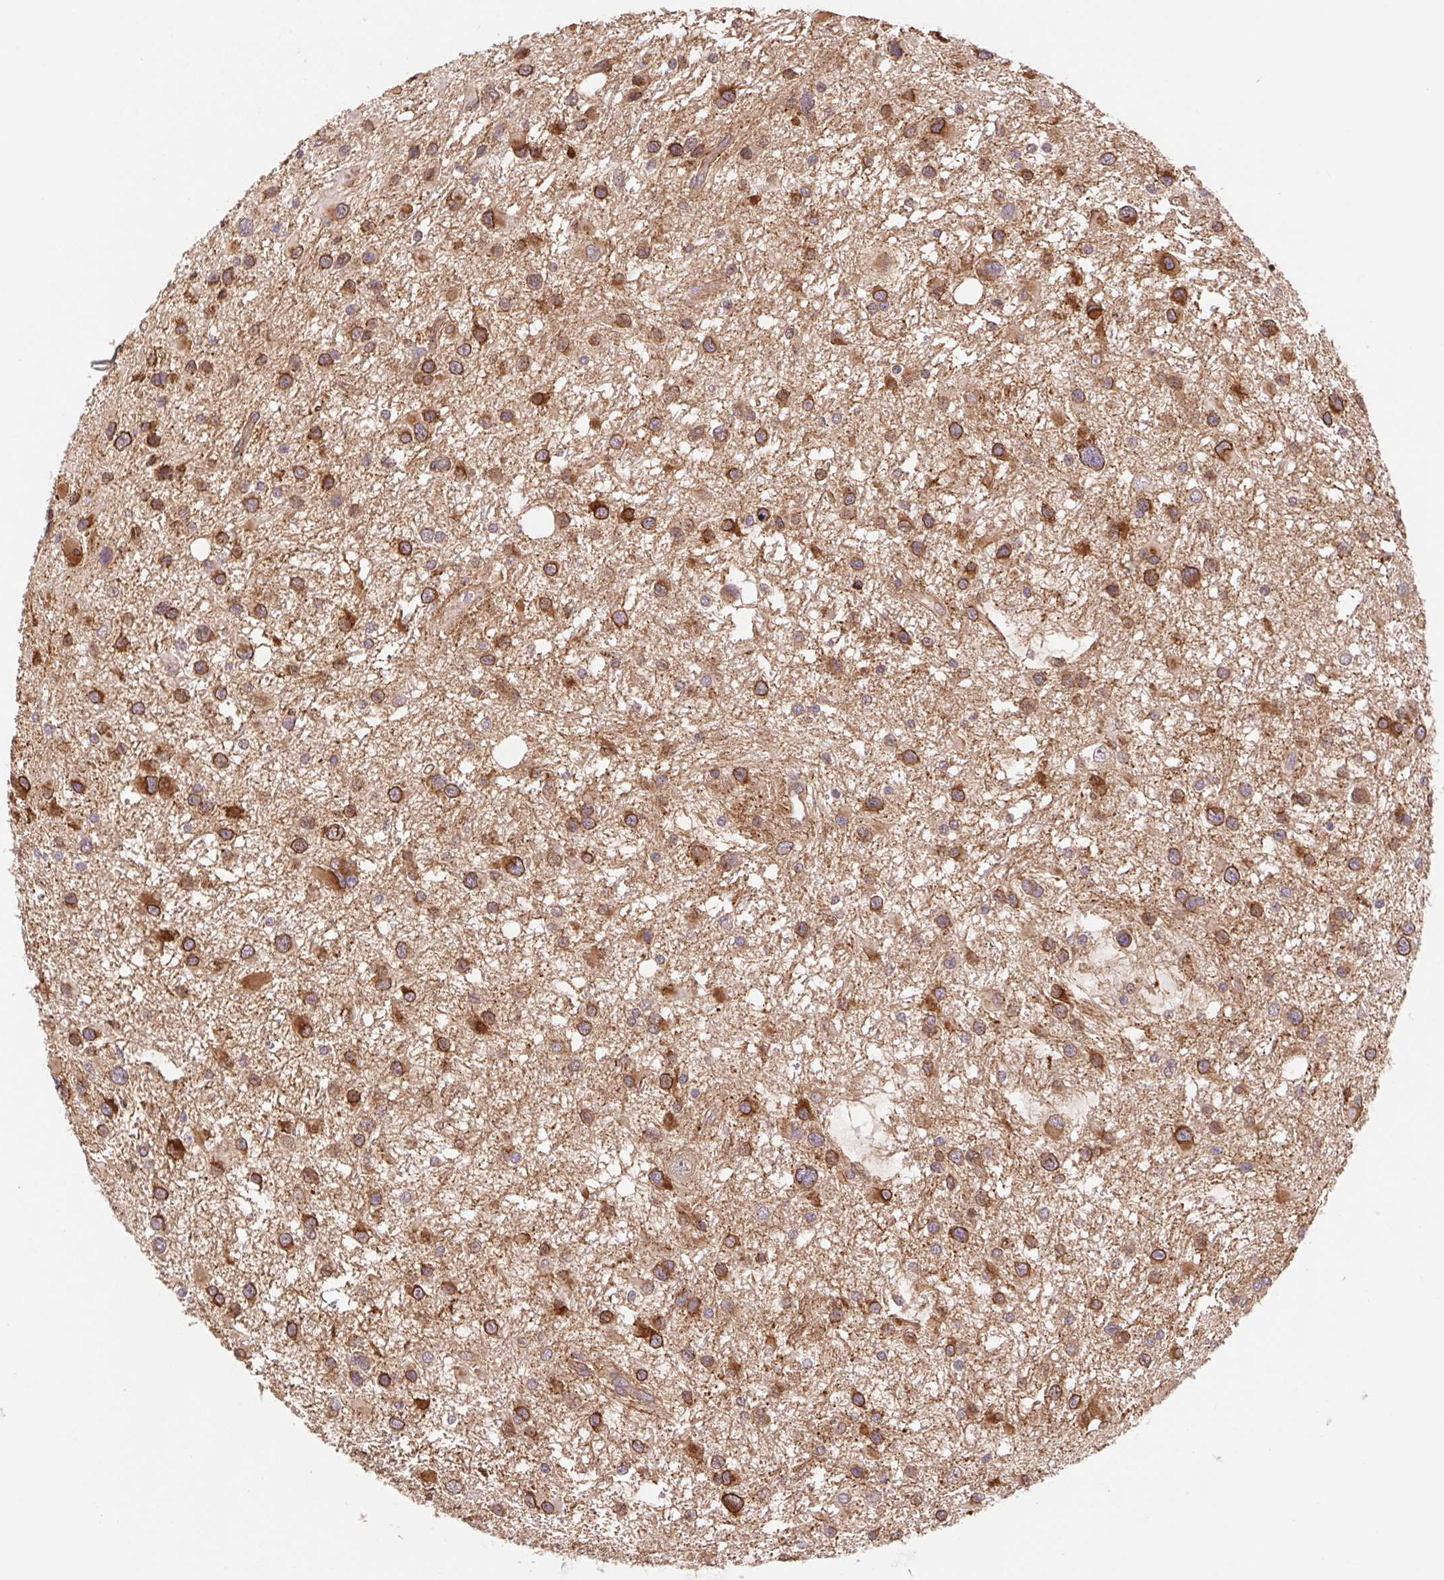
{"staining": {"intensity": "moderate", "quantity": ">75%", "location": "cytoplasmic/membranous"}, "tissue": "glioma", "cell_type": "Tumor cells", "image_type": "cancer", "snomed": [{"axis": "morphology", "description": "Glioma, malignant, Low grade"}, {"axis": "topography", "description": "Brain"}], "caption": "About >75% of tumor cells in human malignant glioma (low-grade) reveal moderate cytoplasmic/membranous protein expression as visualized by brown immunohistochemical staining.", "gene": "LYPD5", "patient": {"sex": "female", "age": 32}}